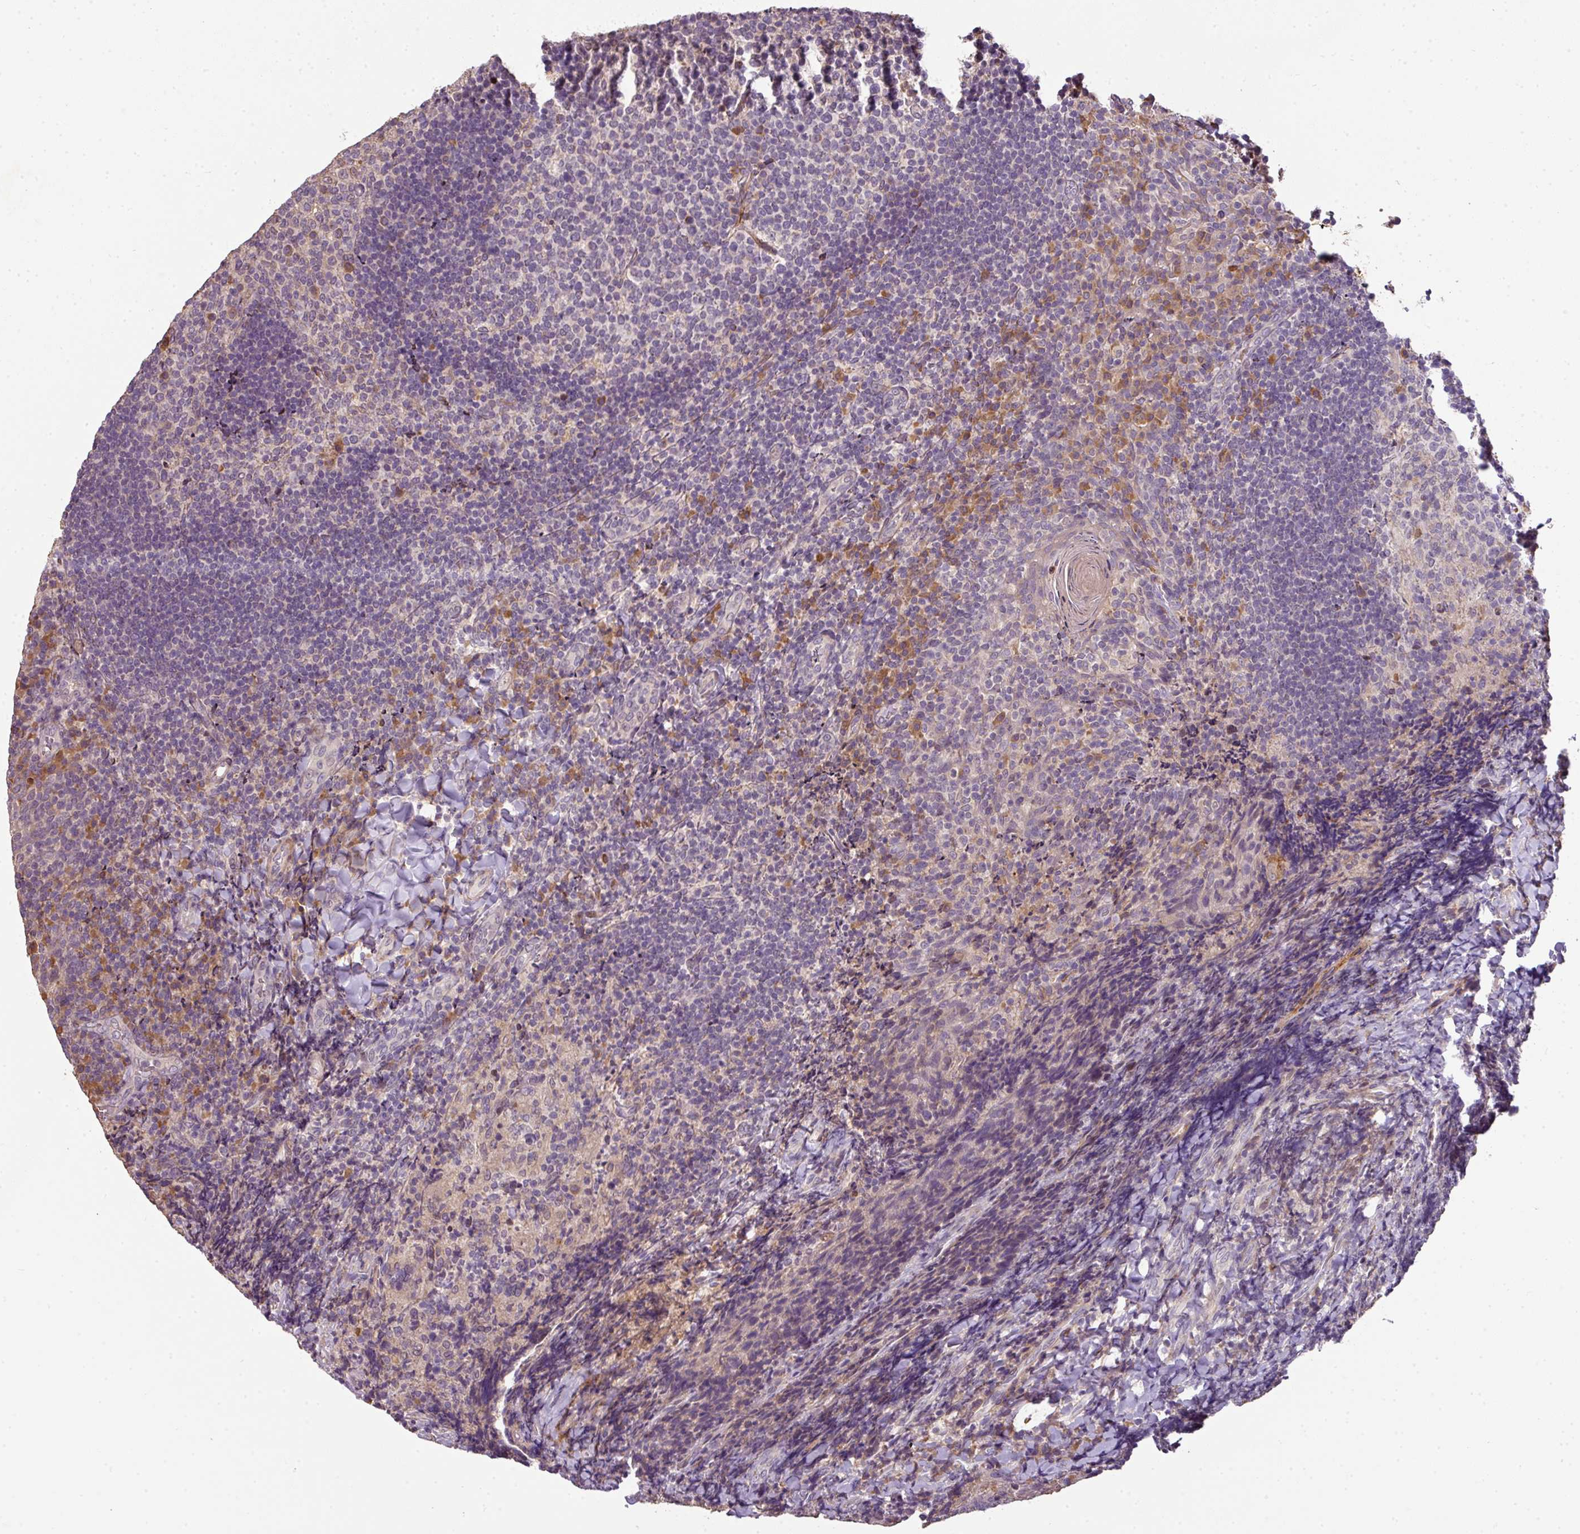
{"staining": {"intensity": "moderate", "quantity": "<25%", "location": "cytoplasmic/membranous"}, "tissue": "tonsil", "cell_type": "Germinal center cells", "image_type": "normal", "snomed": [{"axis": "morphology", "description": "Normal tissue, NOS"}, {"axis": "topography", "description": "Tonsil"}], "caption": "Tonsil stained for a protein demonstrates moderate cytoplasmic/membranous positivity in germinal center cells. (Stains: DAB in brown, nuclei in blue, Microscopy: brightfield microscopy at high magnification).", "gene": "SPCS3", "patient": {"sex": "female", "age": 10}}